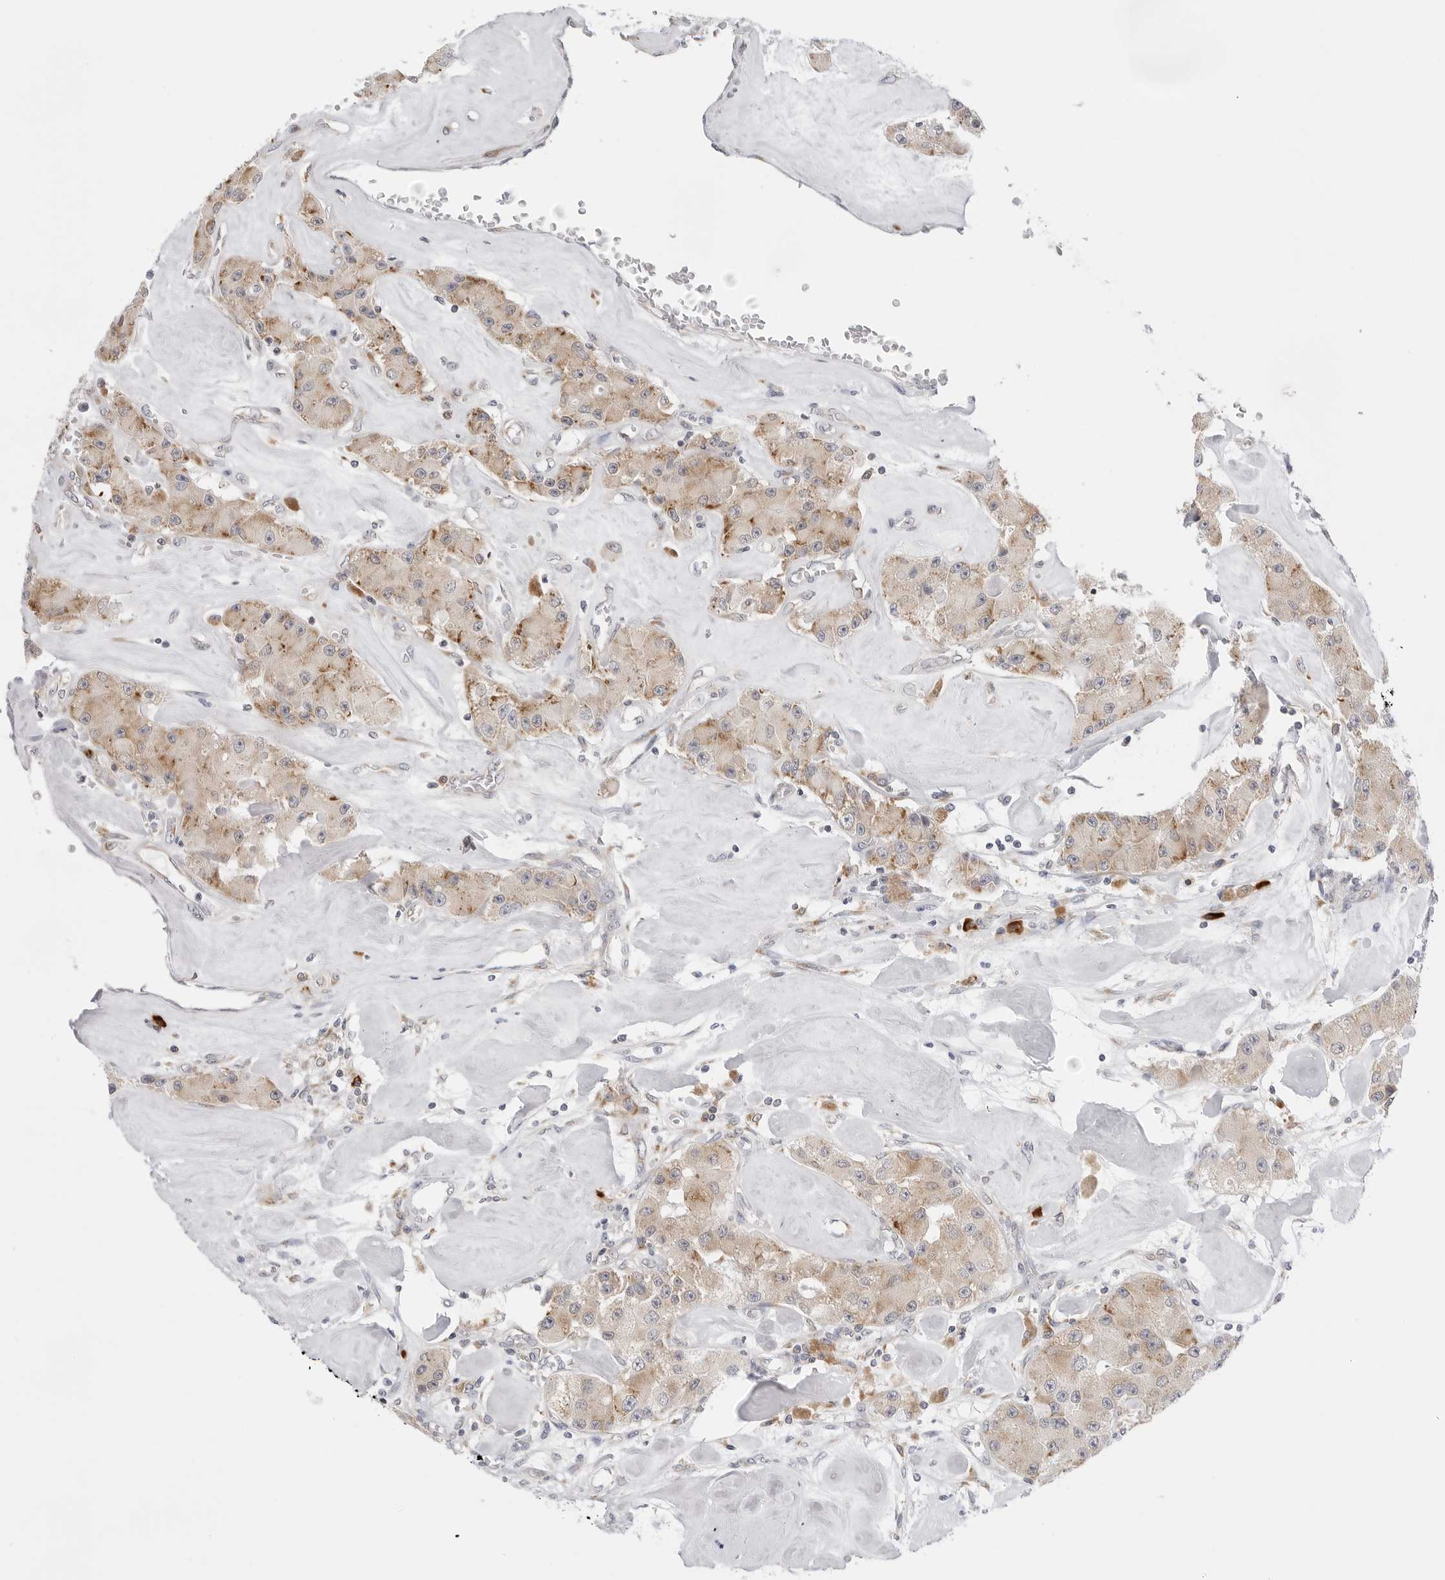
{"staining": {"intensity": "moderate", "quantity": "25%-75%", "location": "cytoplasmic/membranous"}, "tissue": "carcinoid", "cell_type": "Tumor cells", "image_type": "cancer", "snomed": [{"axis": "morphology", "description": "Carcinoid, malignant, NOS"}, {"axis": "topography", "description": "Pancreas"}], "caption": "The immunohistochemical stain labels moderate cytoplasmic/membranous staining in tumor cells of carcinoid tissue. (IHC, brightfield microscopy, high magnification).", "gene": "RPN1", "patient": {"sex": "male", "age": 41}}